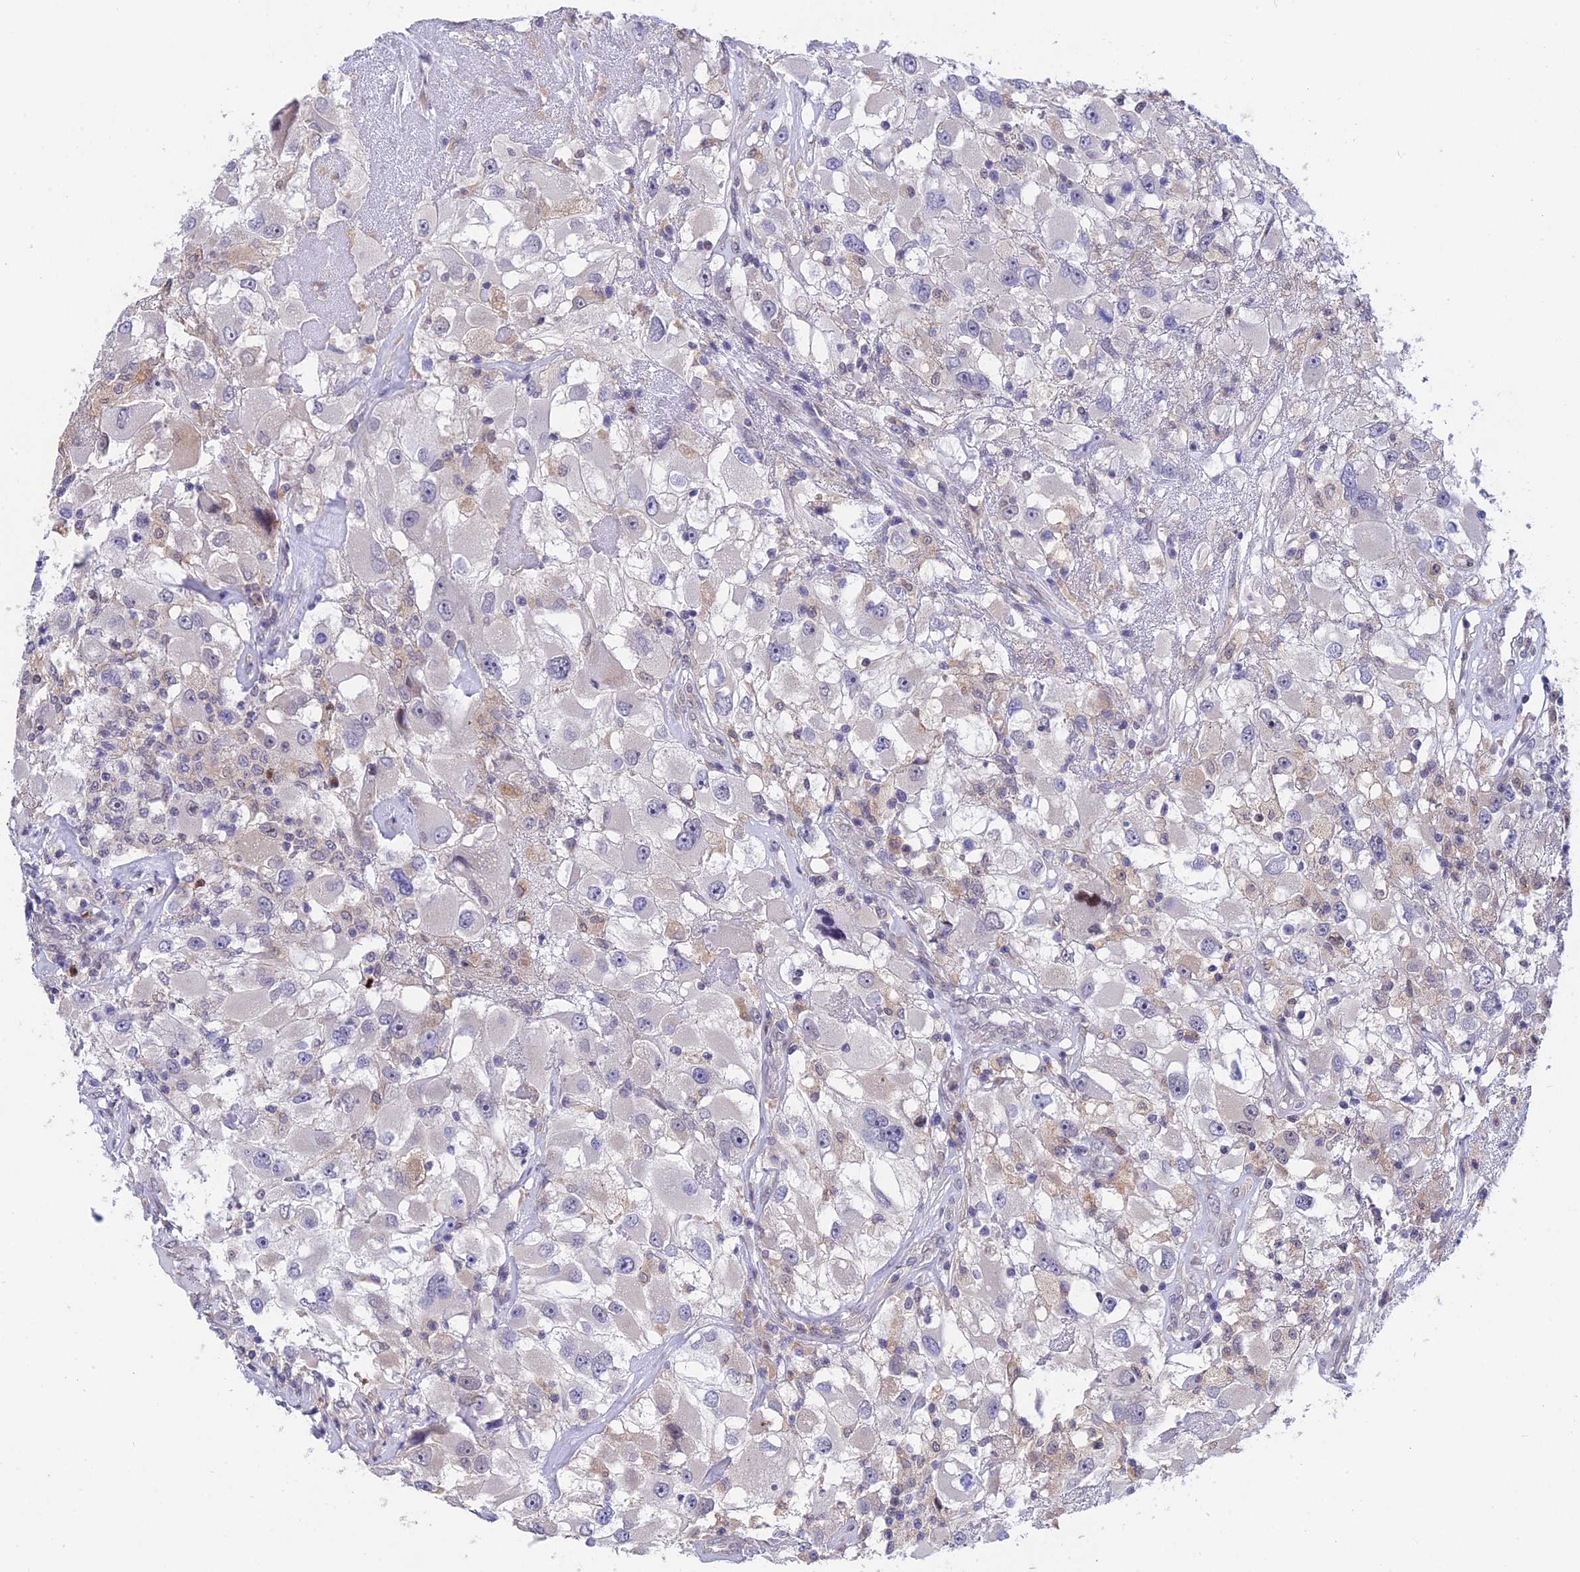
{"staining": {"intensity": "weak", "quantity": "<25%", "location": "cytoplasmic/membranous,nuclear"}, "tissue": "renal cancer", "cell_type": "Tumor cells", "image_type": "cancer", "snomed": [{"axis": "morphology", "description": "Adenocarcinoma, NOS"}, {"axis": "topography", "description": "Kidney"}], "caption": "Renal cancer (adenocarcinoma) stained for a protein using IHC displays no positivity tumor cells.", "gene": "KCTD14", "patient": {"sex": "female", "age": 52}}